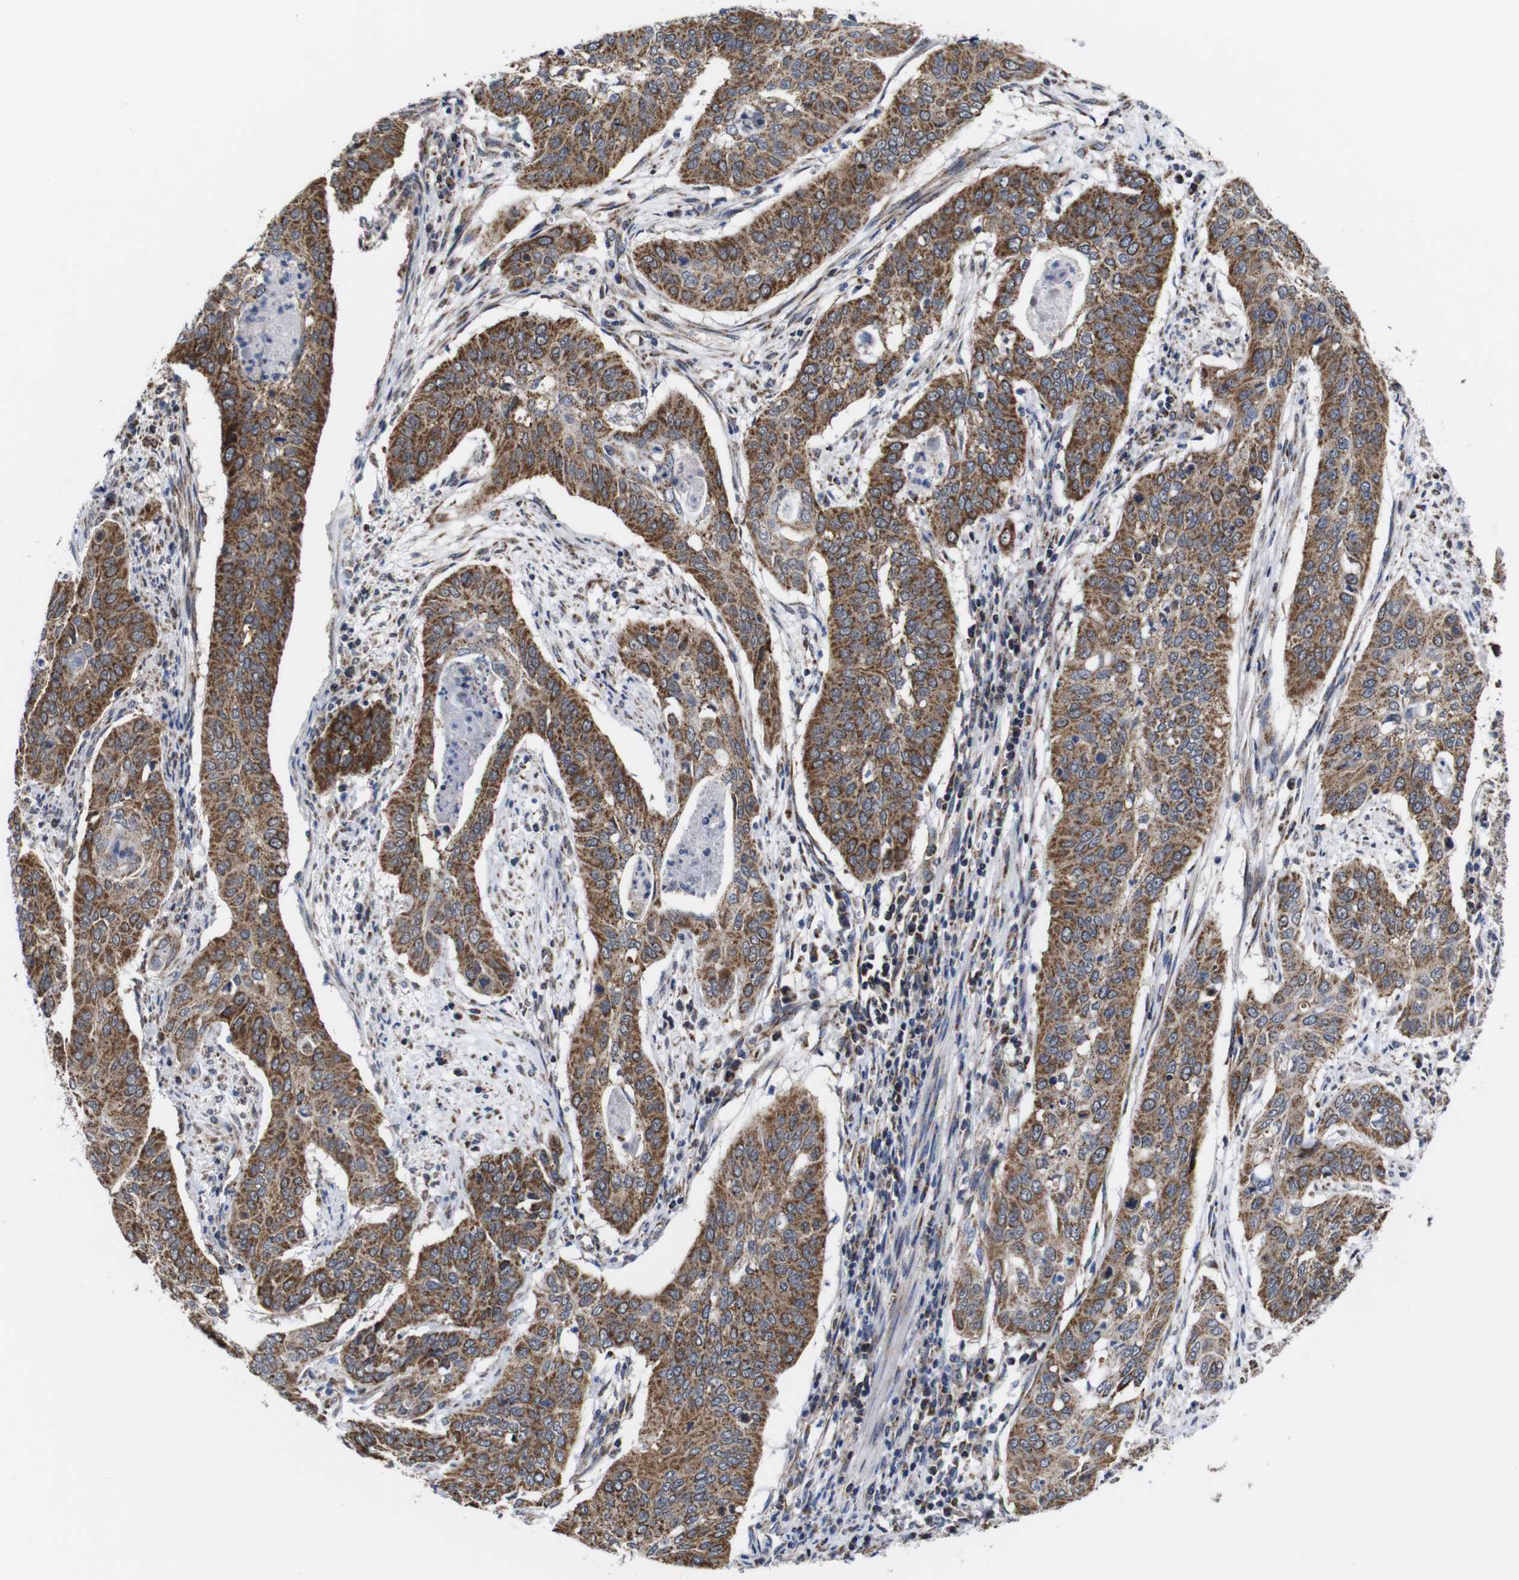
{"staining": {"intensity": "moderate", "quantity": ">75%", "location": "cytoplasmic/membranous"}, "tissue": "cervical cancer", "cell_type": "Tumor cells", "image_type": "cancer", "snomed": [{"axis": "morphology", "description": "Squamous cell carcinoma, NOS"}, {"axis": "topography", "description": "Cervix"}], "caption": "A photomicrograph showing moderate cytoplasmic/membranous expression in about >75% of tumor cells in cervical squamous cell carcinoma, as visualized by brown immunohistochemical staining.", "gene": "C17orf80", "patient": {"sex": "female", "age": 39}}